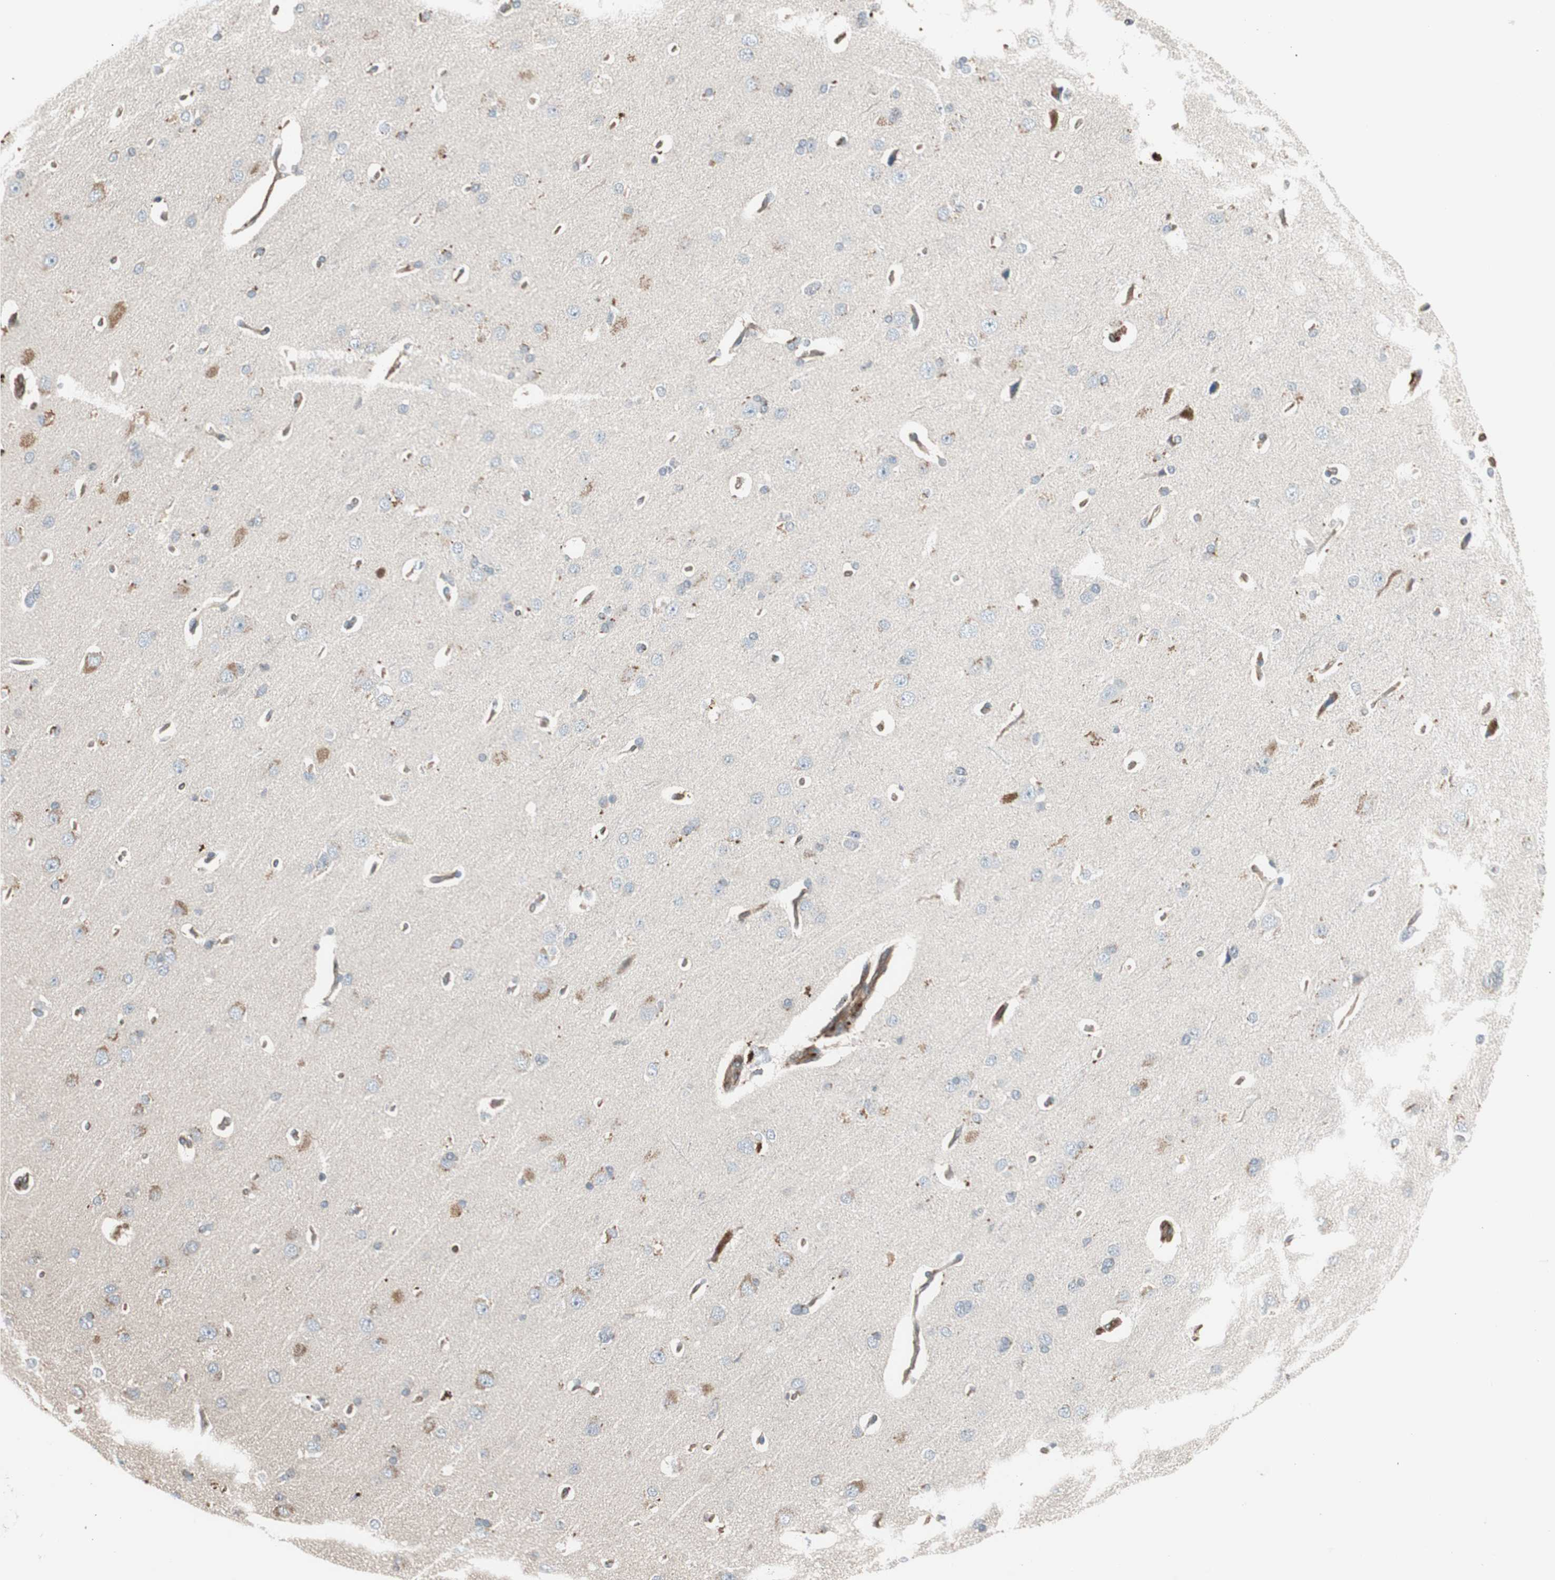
{"staining": {"intensity": "weak", "quantity": ">75%", "location": "cytoplasmic/membranous"}, "tissue": "cerebral cortex", "cell_type": "Endothelial cells", "image_type": "normal", "snomed": [{"axis": "morphology", "description": "Normal tissue, NOS"}, {"axis": "topography", "description": "Cerebral cortex"}], "caption": "Immunohistochemical staining of normal cerebral cortex exhibits >75% levels of weak cytoplasmic/membranous protein positivity in approximately >75% of endothelial cells.", "gene": "MAD2L2", "patient": {"sex": "male", "age": 62}}